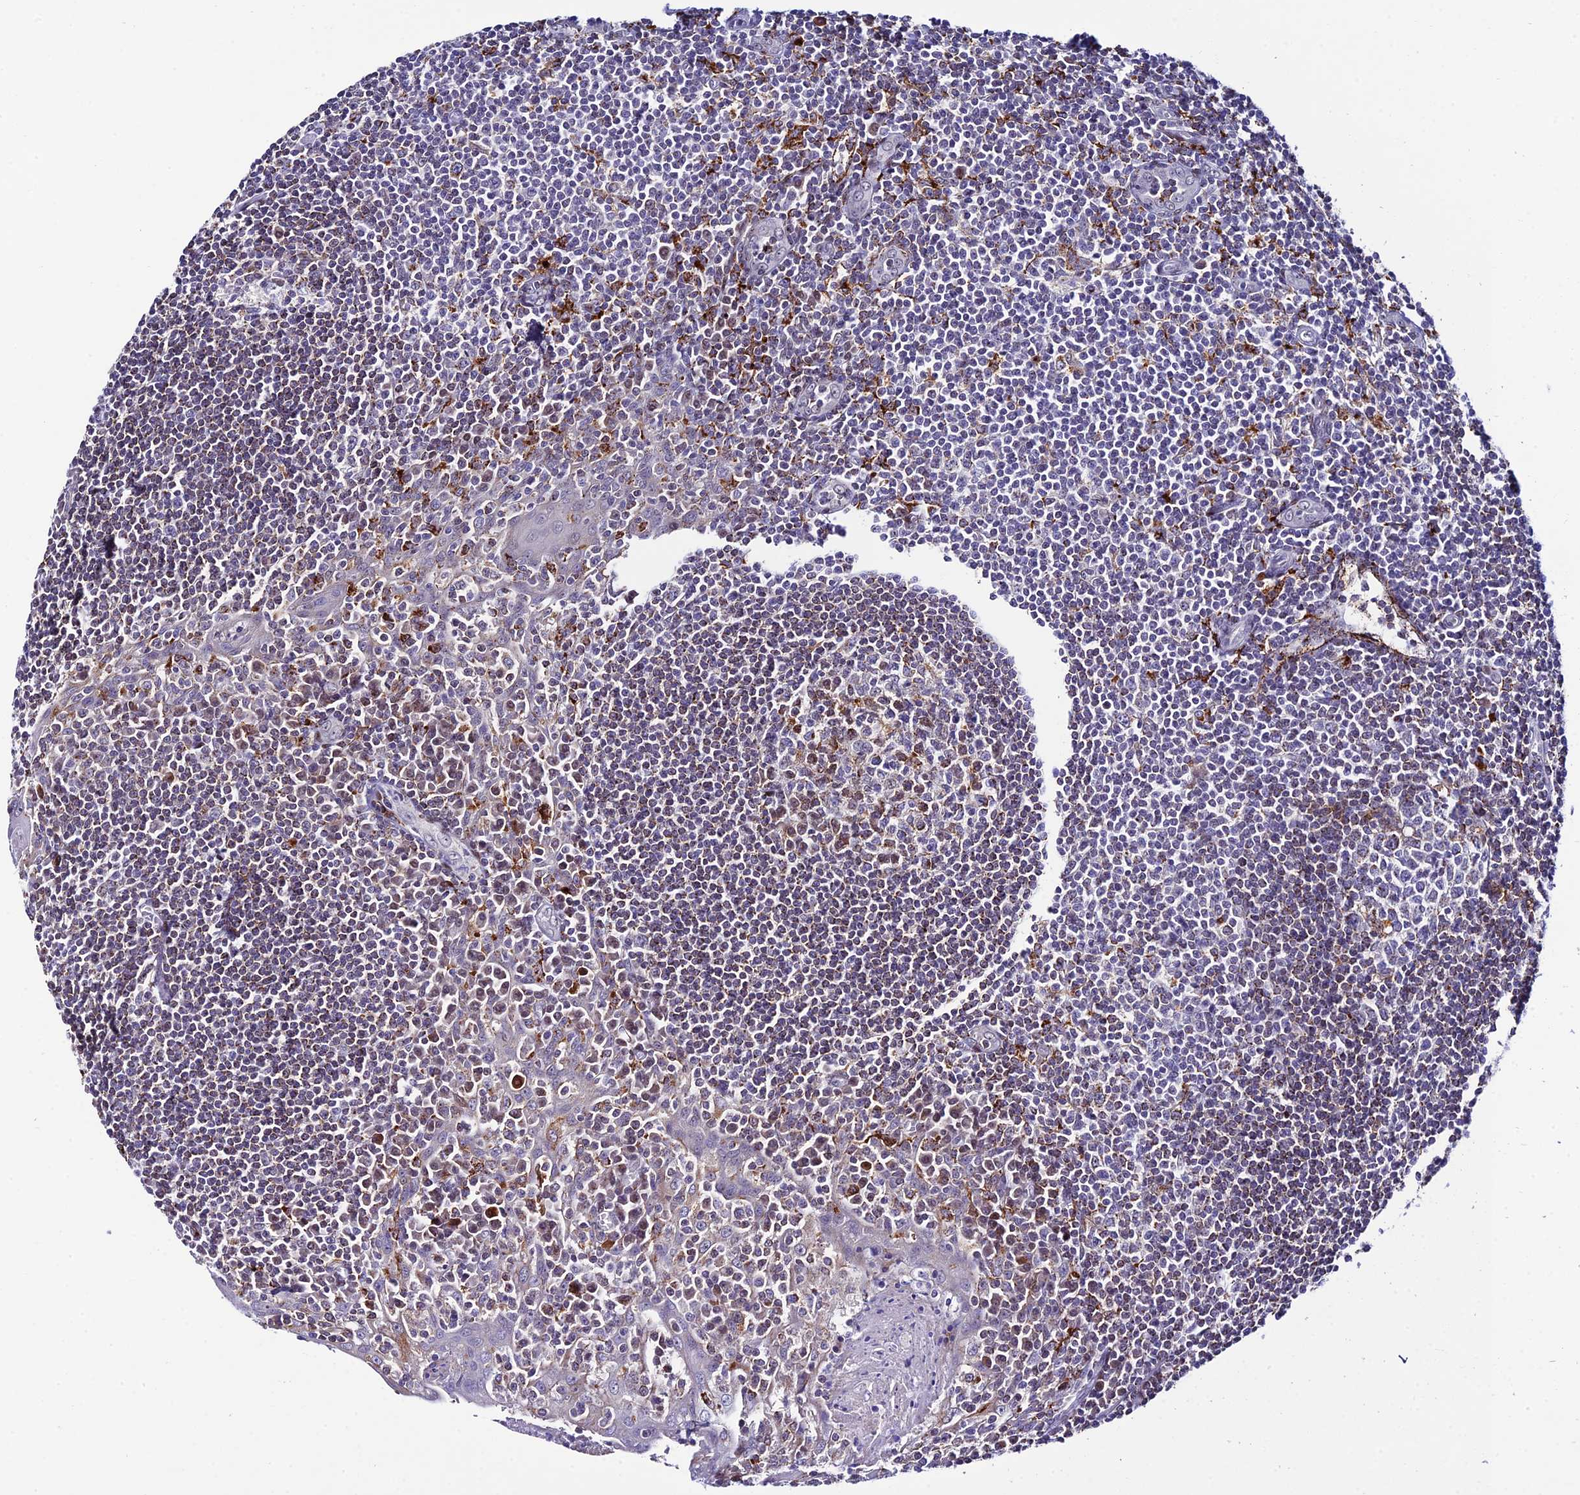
{"staining": {"intensity": "strong", "quantity": "<25%", "location": "cytoplasmic/membranous"}, "tissue": "tonsil", "cell_type": "Germinal center cells", "image_type": "normal", "snomed": [{"axis": "morphology", "description": "Normal tissue, NOS"}, {"axis": "topography", "description": "Tonsil"}], "caption": "Protein staining by IHC shows strong cytoplasmic/membranous expression in approximately <25% of germinal center cells in normal tonsil. Immunohistochemistry stains the protein of interest in brown and the nuclei are stained blue.", "gene": "HIC1", "patient": {"sex": "male", "age": 27}}